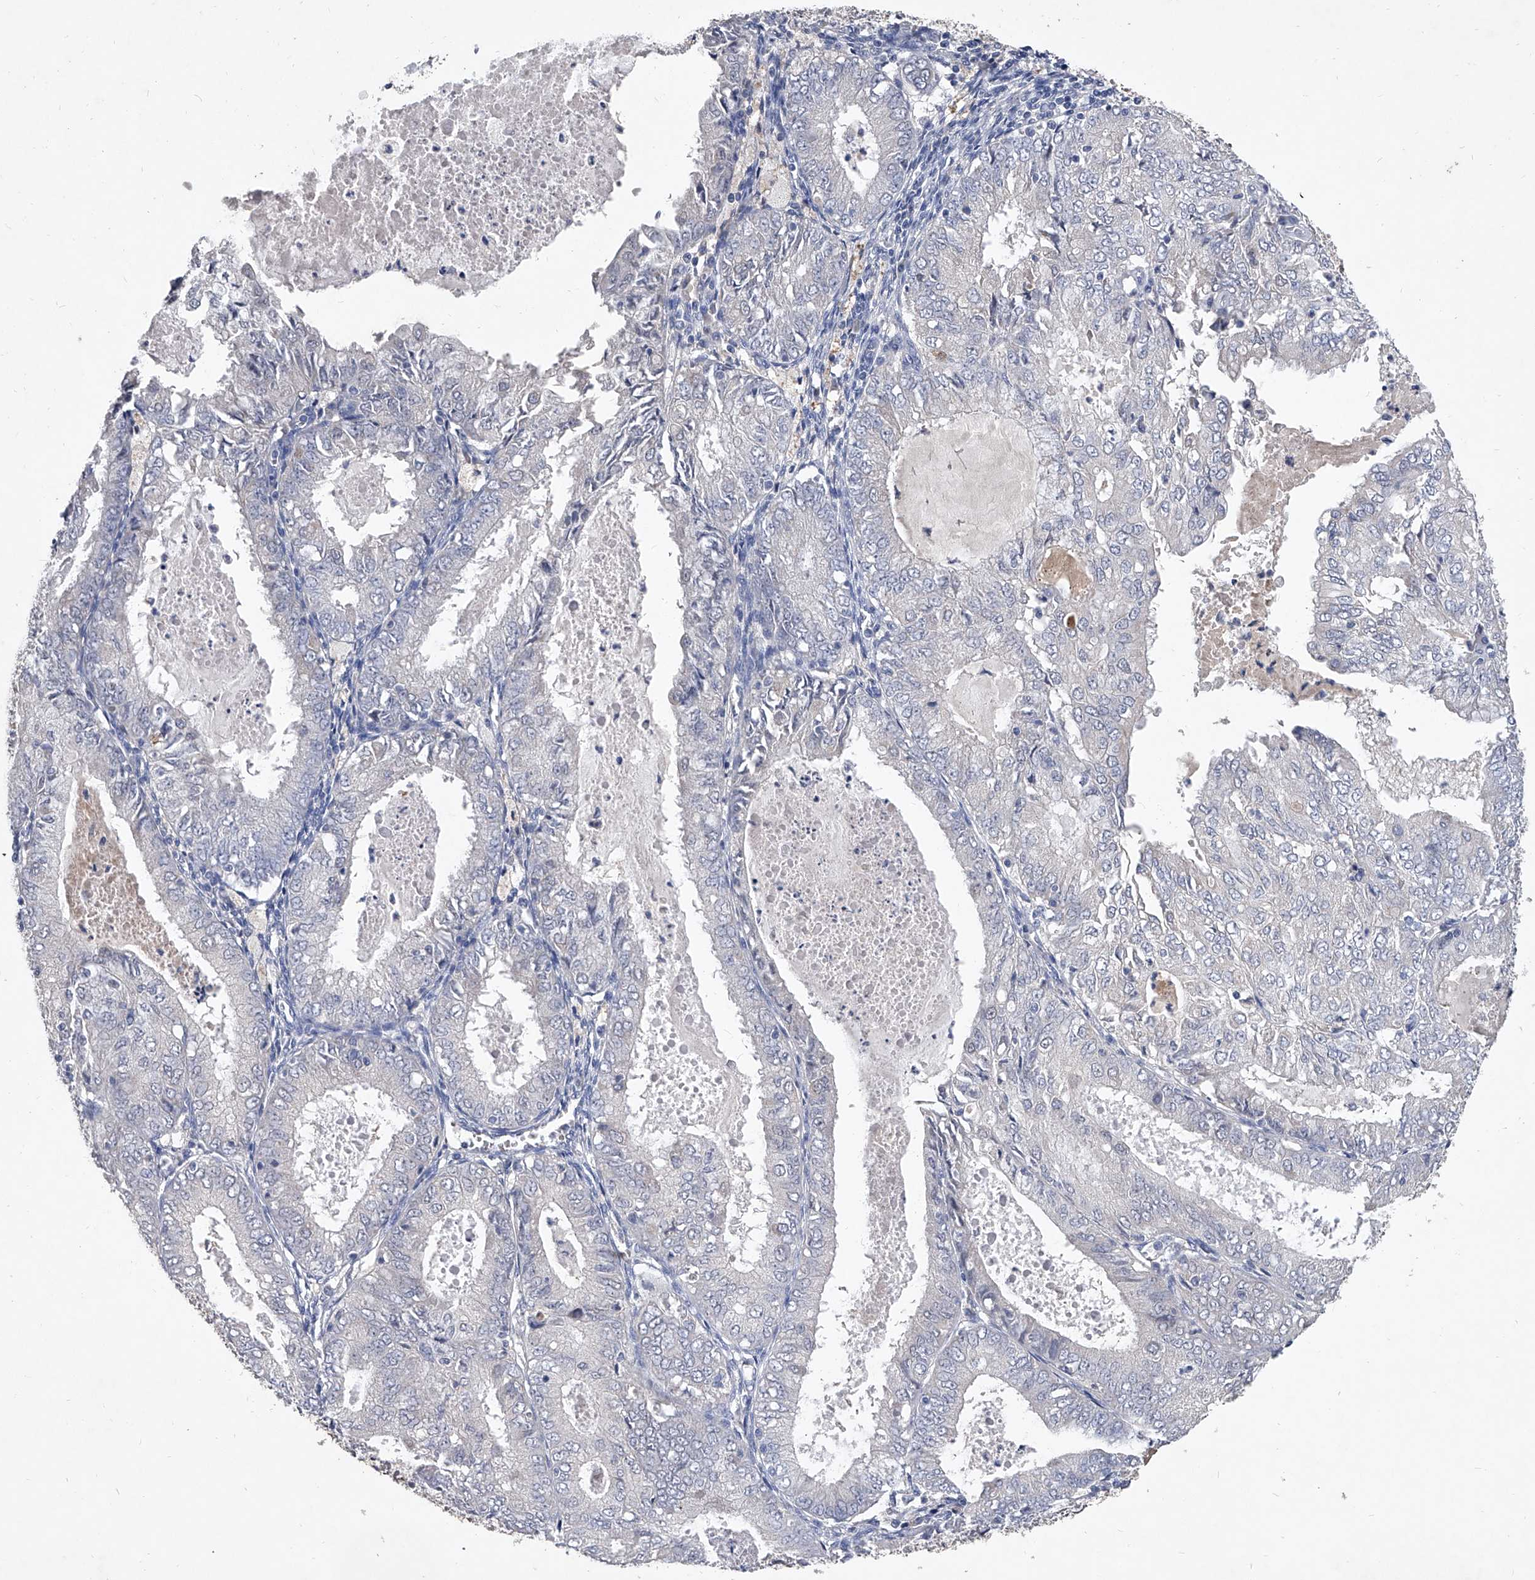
{"staining": {"intensity": "negative", "quantity": "none", "location": "none"}, "tissue": "endometrial cancer", "cell_type": "Tumor cells", "image_type": "cancer", "snomed": [{"axis": "morphology", "description": "Adenocarcinoma, NOS"}, {"axis": "topography", "description": "Endometrium"}], "caption": "Tumor cells show no significant protein positivity in endometrial cancer.", "gene": "C5", "patient": {"sex": "female", "age": 57}}